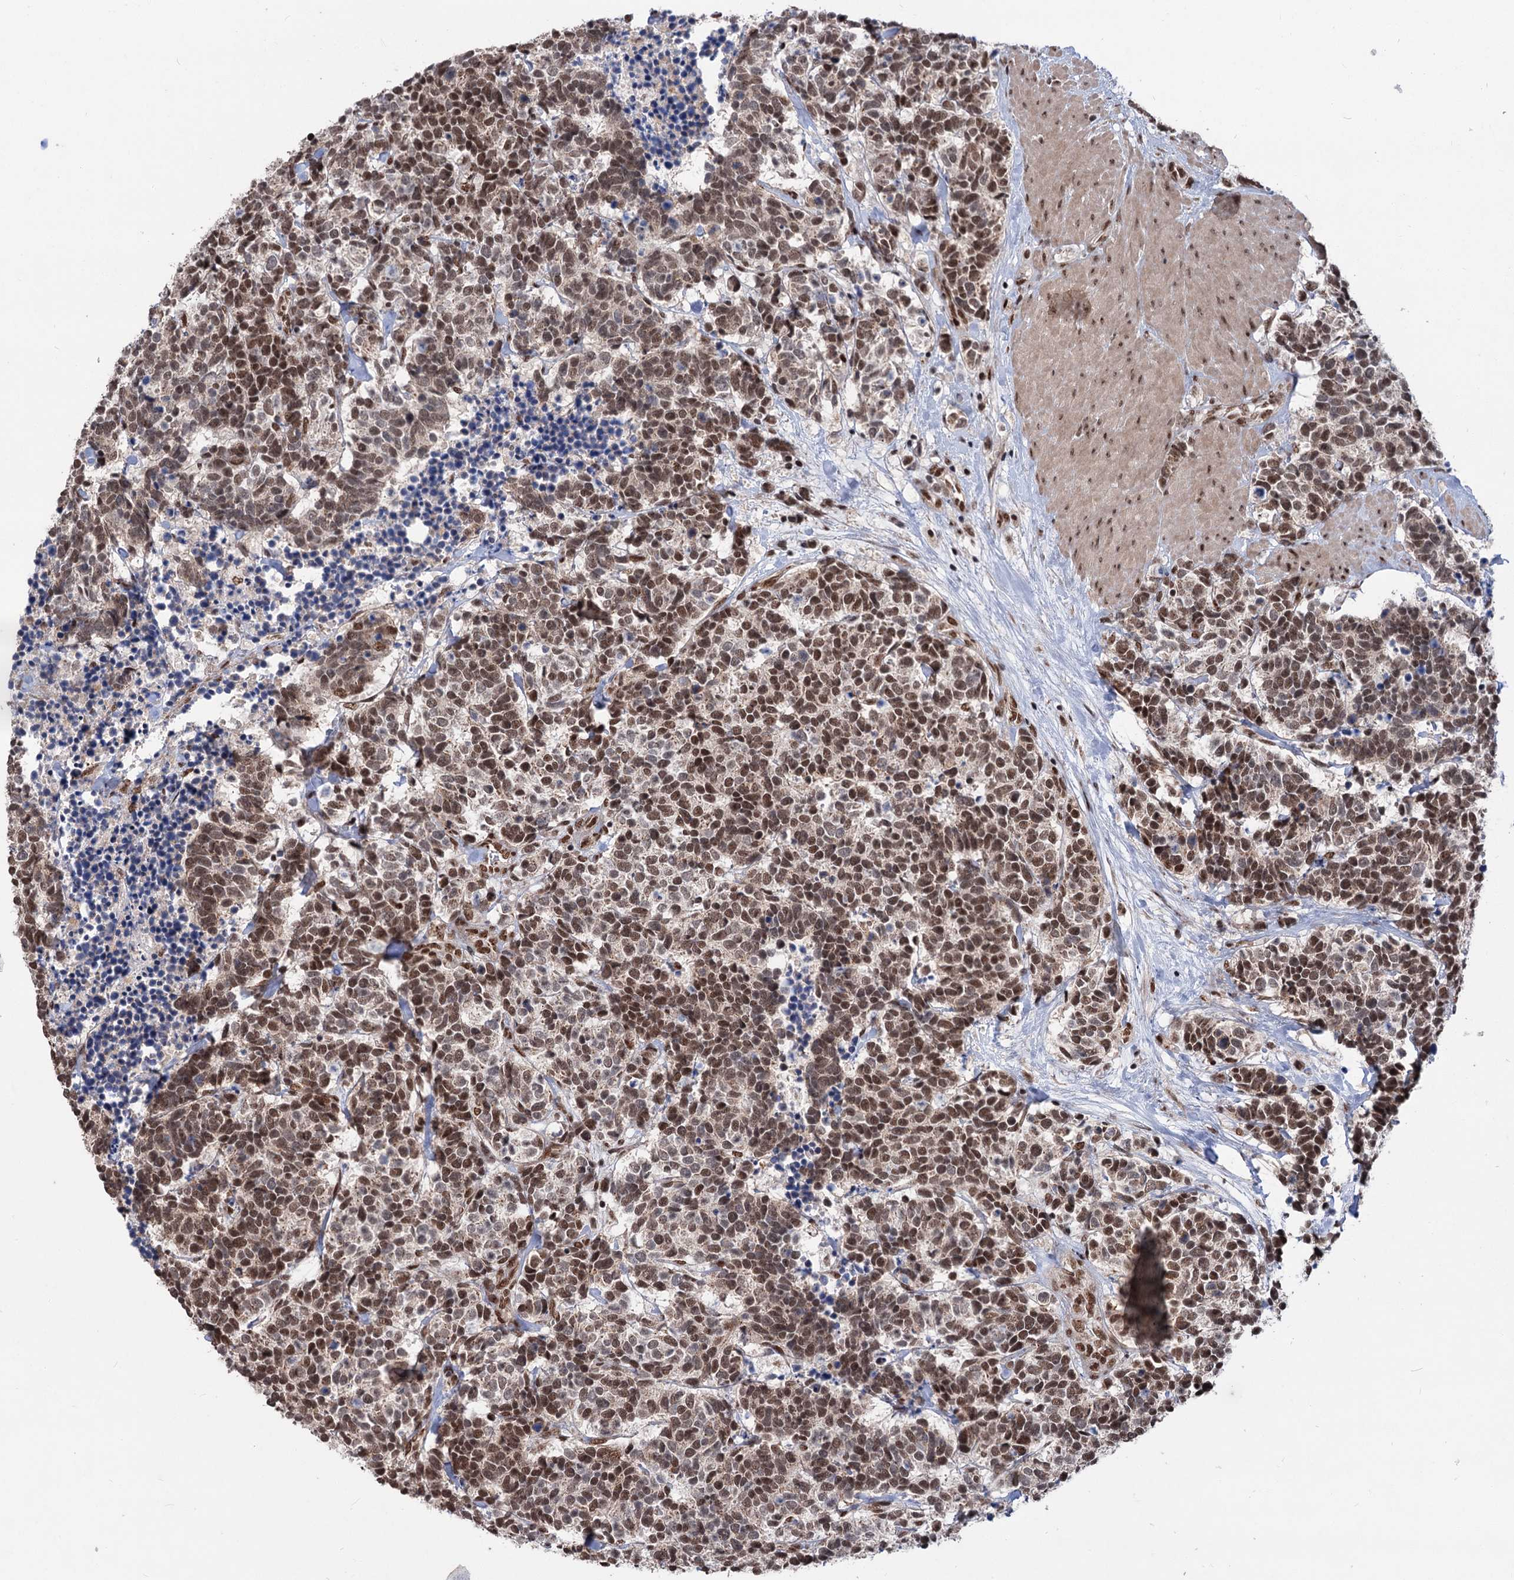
{"staining": {"intensity": "moderate", "quantity": ">75%", "location": "nuclear"}, "tissue": "carcinoid", "cell_type": "Tumor cells", "image_type": "cancer", "snomed": [{"axis": "morphology", "description": "Carcinoma, NOS"}, {"axis": "morphology", "description": "Carcinoid, malignant, NOS"}, {"axis": "topography", "description": "Urinary bladder"}], "caption": "Approximately >75% of tumor cells in carcinoid display moderate nuclear protein positivity as visualized by brown immunohistochemical staining.", "gene": "MAML1", "patient": {"sex": "male", "age": 57}}